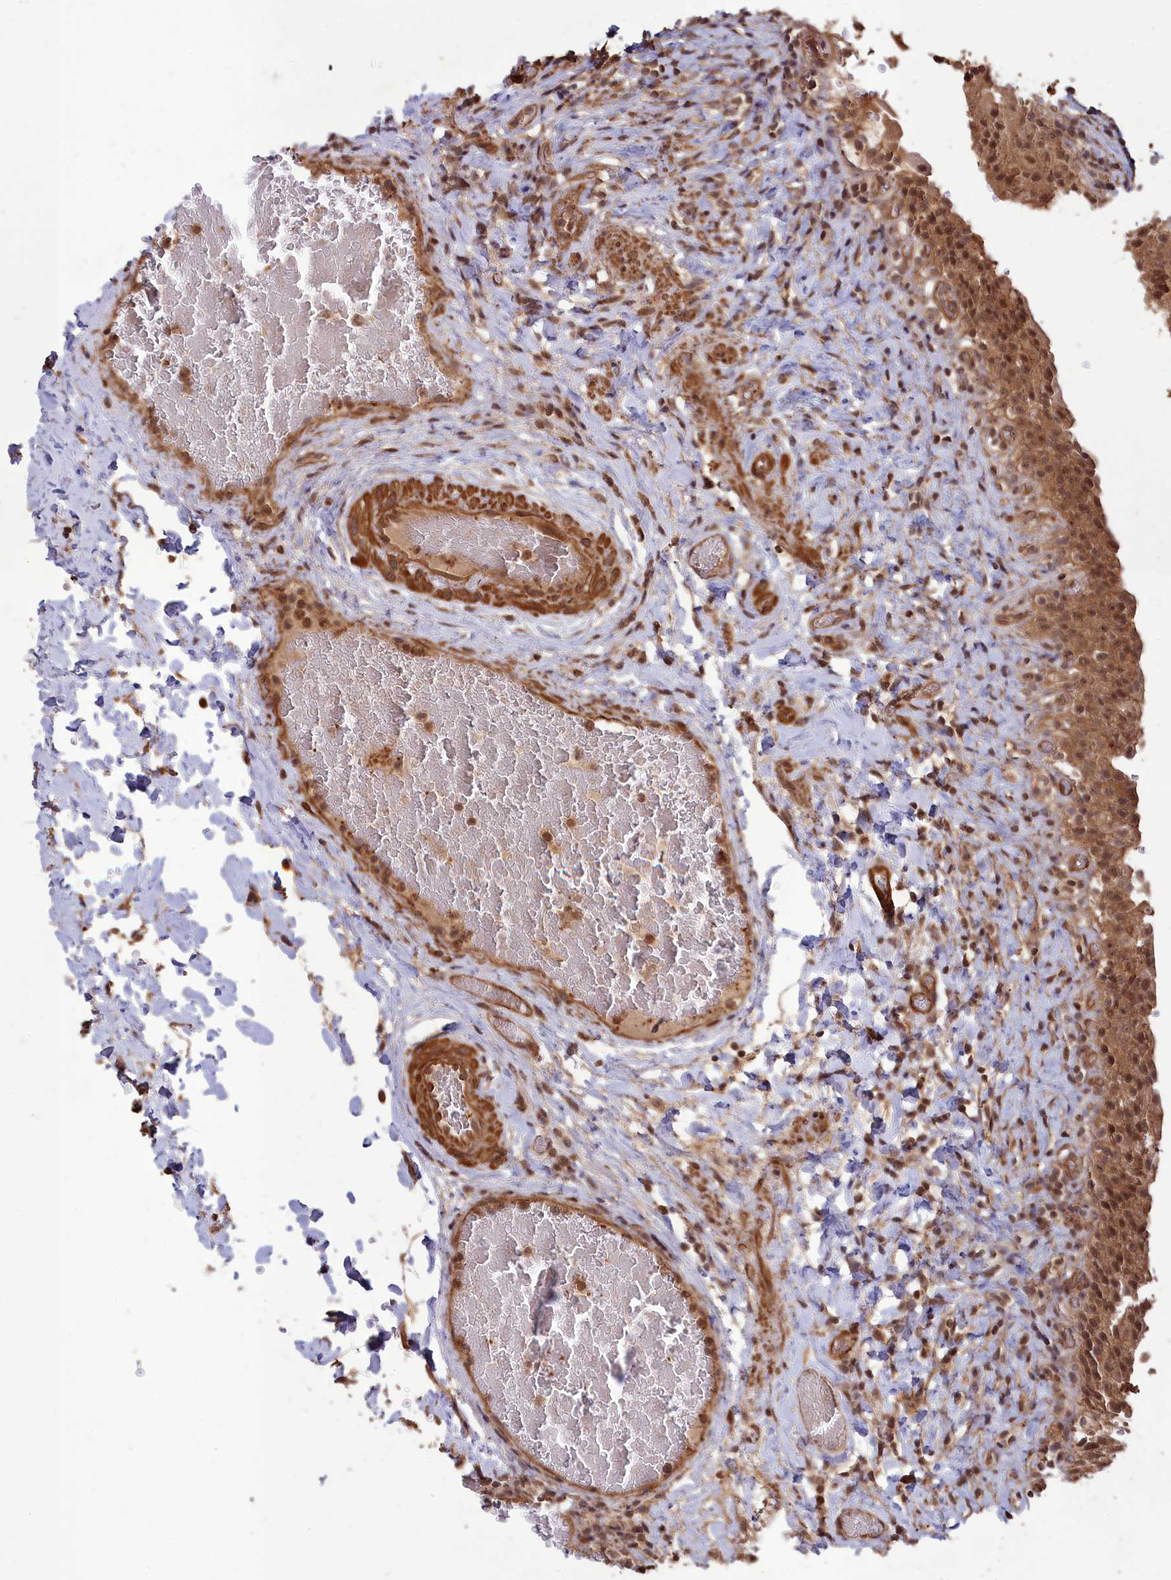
{"staining": {"intensity": "moderate", "quantity": ">75%", "location": "cytoplasmic/membranous,nuclear"}, "tissue": "urinary bladder", "cell_type": "Urothelial cells", "image_type": "normal", "snomed": [{"axis": "morphology", "description": "Normal tissue, NOS"}, {"axis": "morphology", "description": "Inflammation, NOS"}, {"axis": "topography", "description": "Urinary bladder"}], "caption": "Protein staining shows moderate cytoplasmic/membranous,nuclear staining in approximately >75% of urothelial cells in unremarkable urinary bladder.", "gene": "CCDC174", "patient": {"sex": "male", "age": 64}}